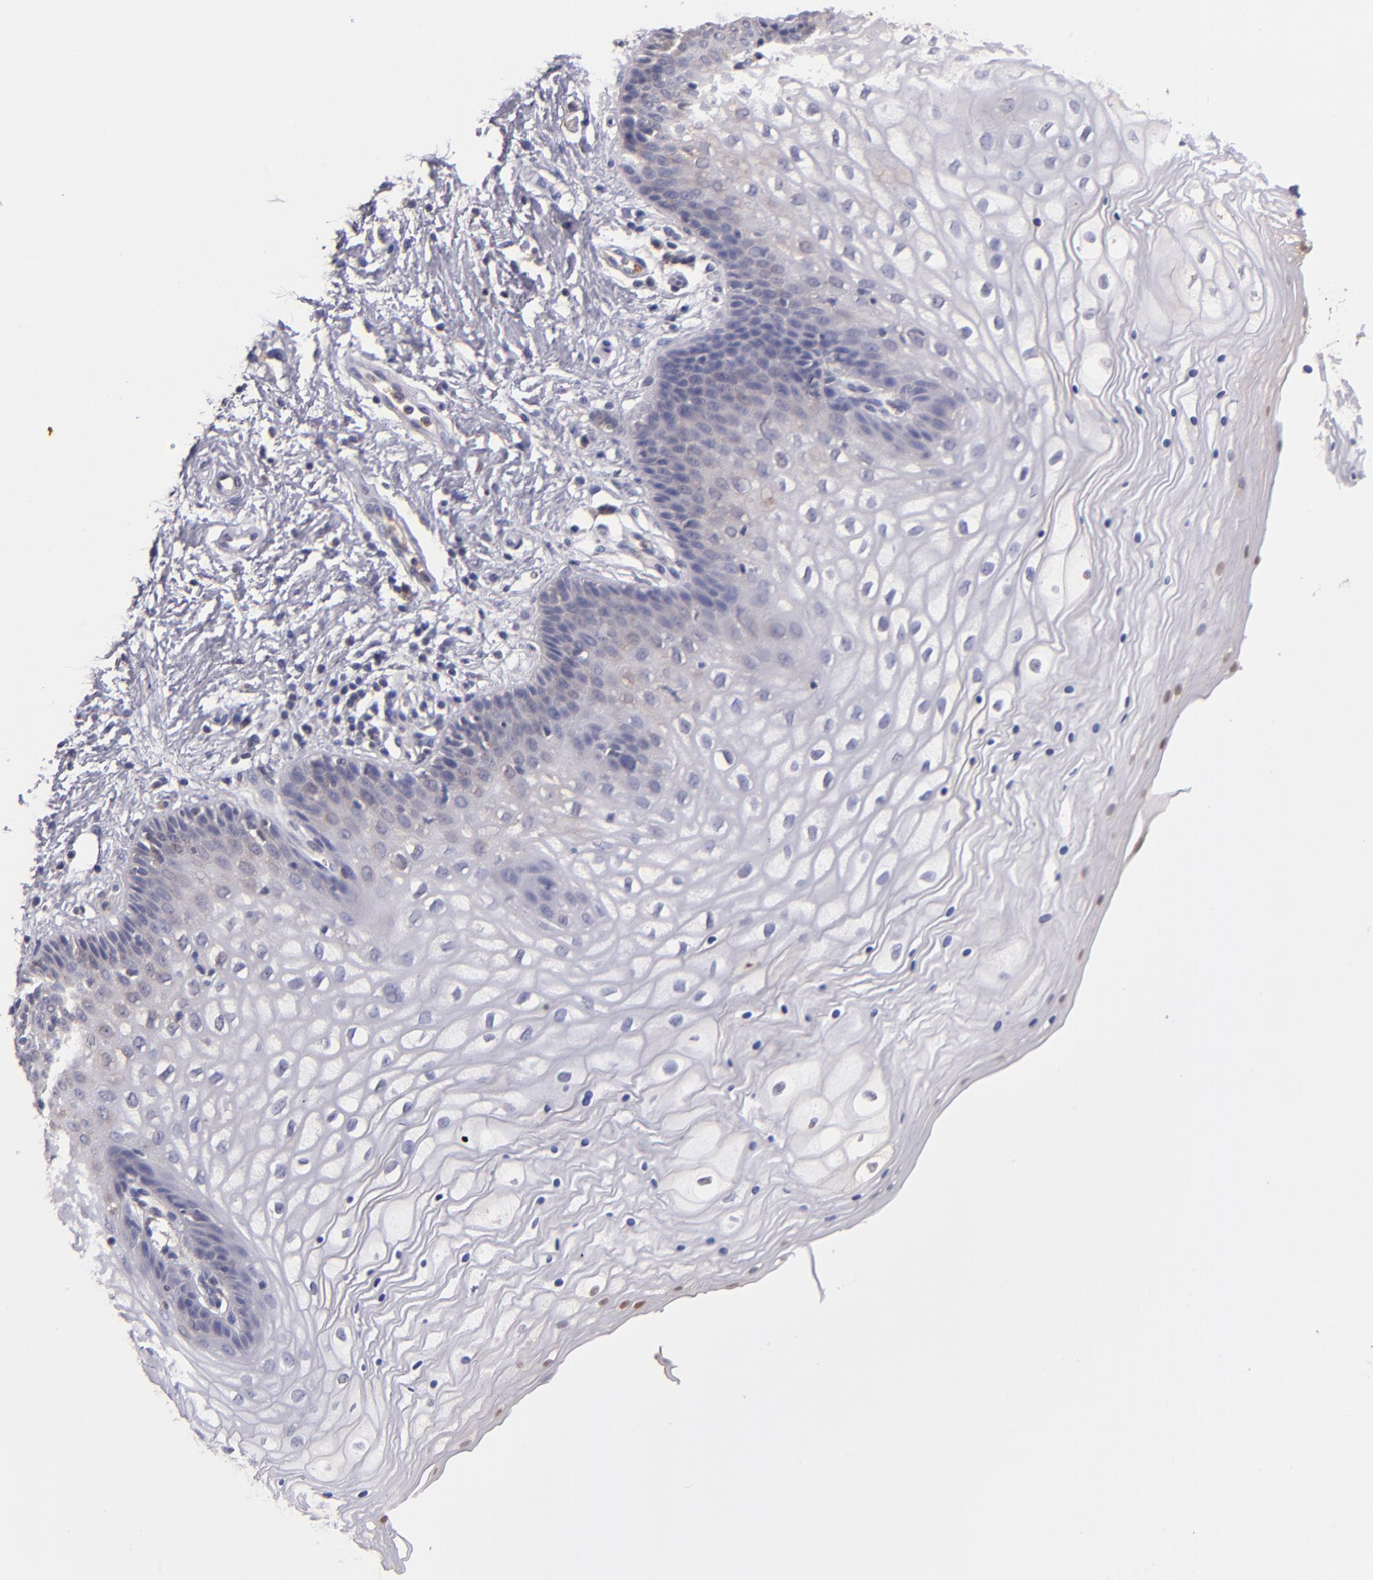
{"staining": {"intensity": "moderate", "quantity": "<25%", "location": "cytoplasmic/membranous"}, "tissue": "vagina", "cell_type": "Squamous epithelial cells", "image_type": "normal", "snomed": [{"axis": "morphology", "description": "Normal tissue, NOS"}, {"axis": "topography", "description": "Vagina"}], "caption": "Brown immunohistochemical staining in normal human vagina exhibits moderate cytoplasmic/membranous staining in about <25% of squamous epithelial cells.", "gene": "SERPINC1", "patient": {"sex": "female", "age": 34}}